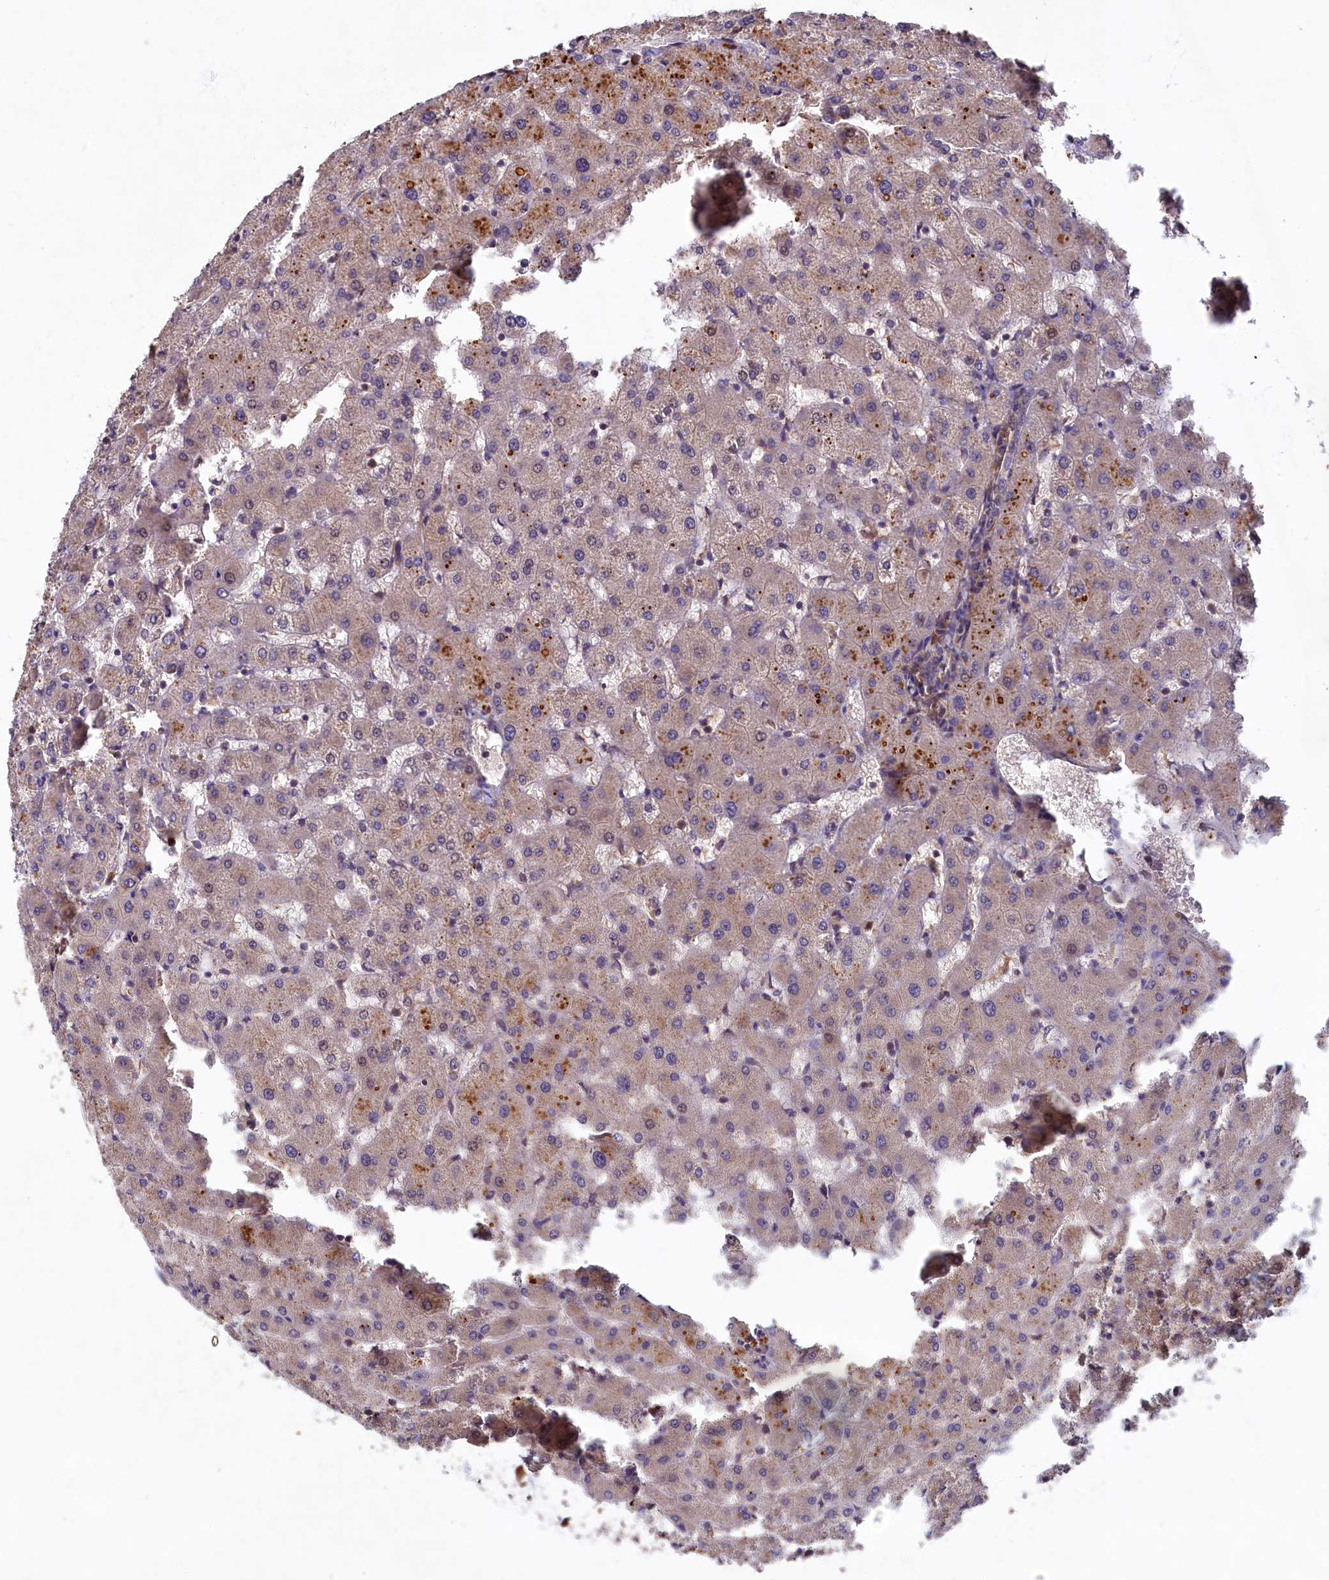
{"staining": {"intensity": "negative", "quantity": "none", "location": "none"}, "tissue": "liver", "cell_type": "Cholangiocytes", "image_type": "normal", "snomed": [{"axis": "morphology", "description": "Normal tissue, NOS"}, {"axis": "topography", "description": "Liver"}], "caption": "DAB immunohistochemical staining of unremarkable human liver shows no significant expression in cholangiocytes.", "gene": "LCMT2", "patient": {"sex": "female", "age": 63}}